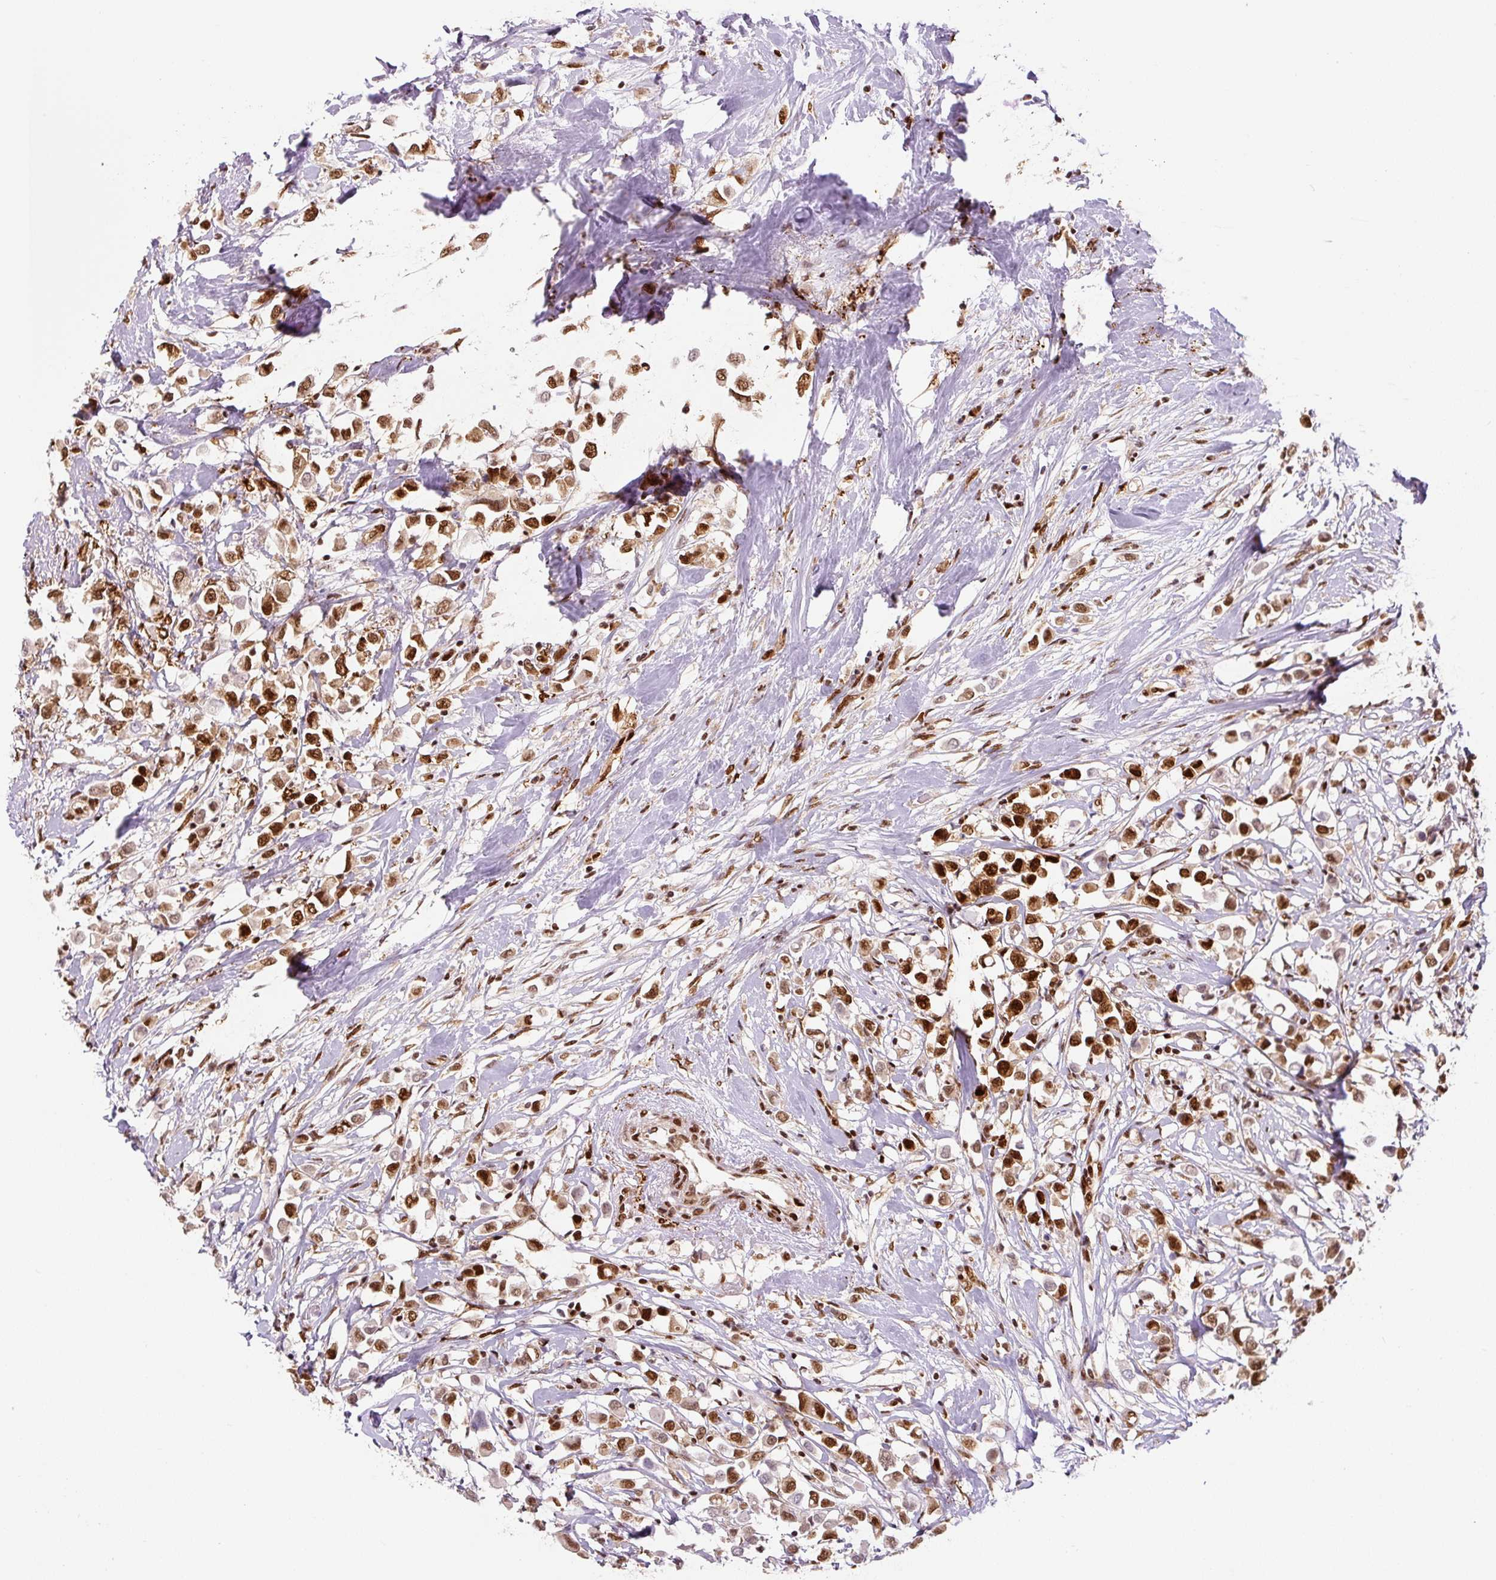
{"staining": {"intensity": "strong", "quantity": ">75%", "location": "nuclear"}, "tissue": "breast cancer", "cell_type": "Tumor cells", "image_type": "cancer", "snomed": [{"axis": "morphology", "description": "Duct carcinoma"}, {"axis": "topography", "description": "Breast"}], "caption": "This is an image of immunohistochemistry staining of breast cancer, which shows strong expression in the nuclear of tumor cells.", "gene": "FUS", "patient": {"sex": "female", "age": 61}}